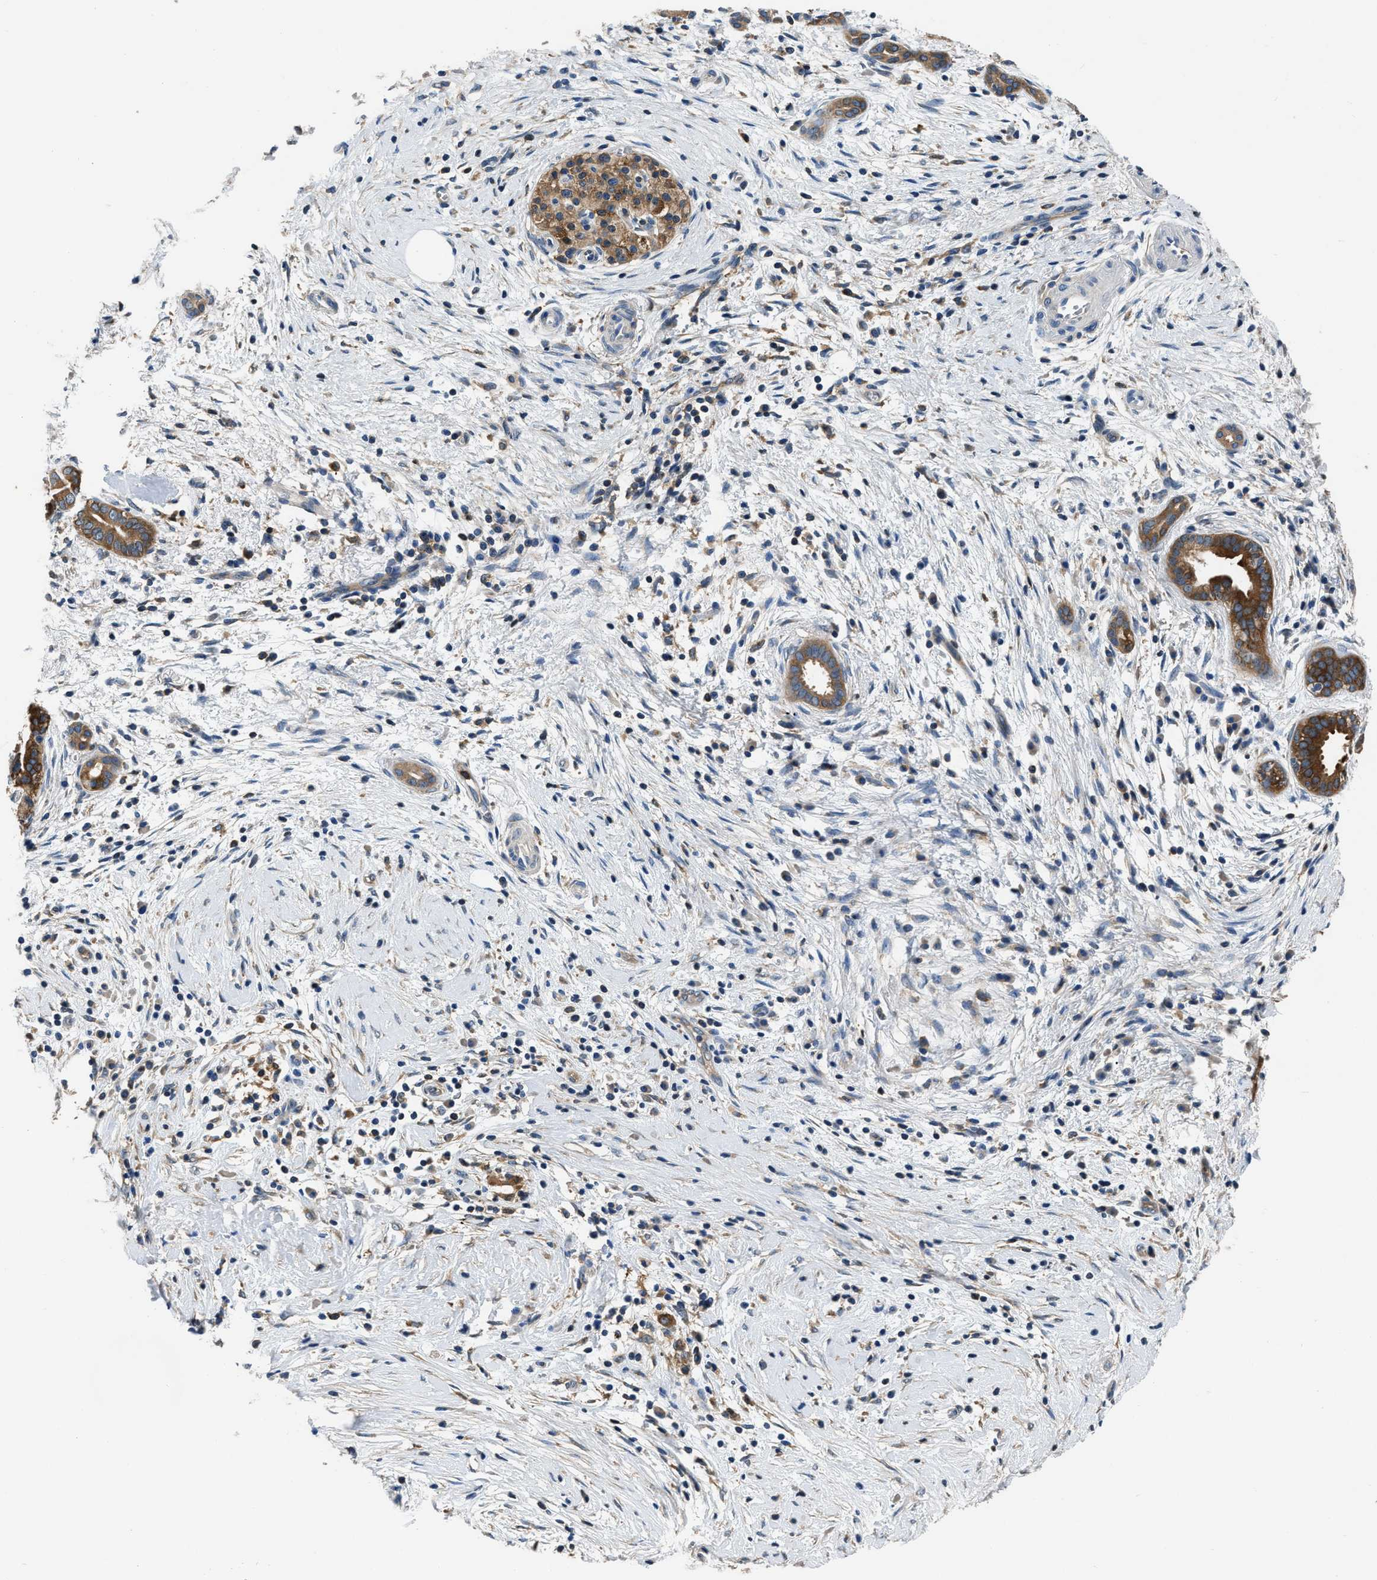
{"staining": {"intensity": "moderate", "quantity": ">75%", "location": "cytoplasmic/membranous"}, "tissue": "pancreatic cancer", "cell_type": "Tumor cells", "image_type": "cancer", "snomed": [{"axis": "morphology", "description": "Adenocarcinoma, NOS"}, {"axis": "topography", "description": "Pancreas"}], "caption": "Human pancreatic cancer stained with a protein marker displays moderate staining in tumor cells.", "gene": "PKM", "patient": {"sex": "female", "age": 70}}